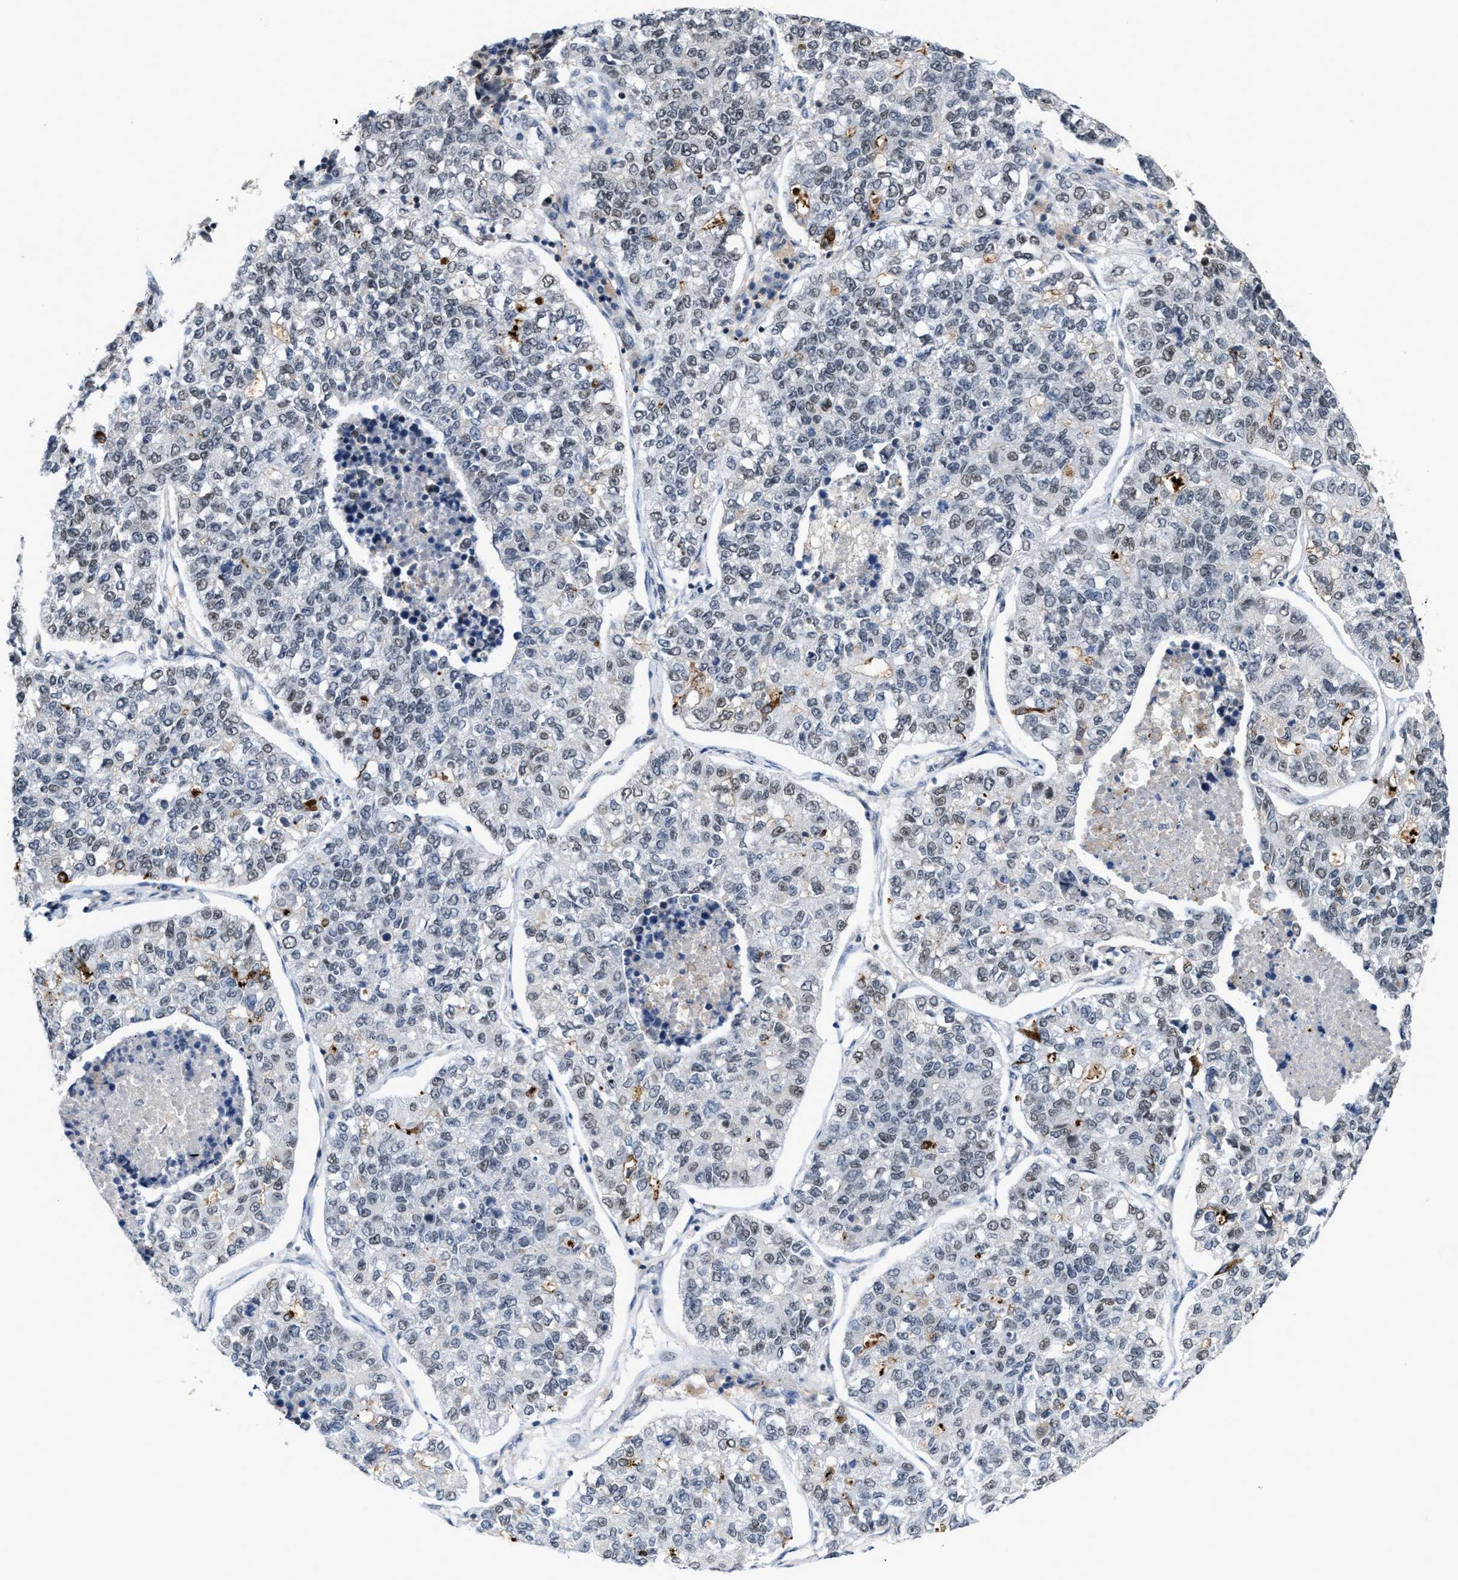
{"staining": {"intensity": "weak", "quantity": "<25%", "location": "nuclear"}, "tissue": "lung cancer", "cell_type": "Tumor cells", "image_type": "cancer", "snomed": [{"axis": "morphology", "description": "Adenocarcinoma, NOS"}, {"axis": "topography", "description": "Lung"}], "caption": "Human lung cancer (adenocarcinoma) stained for a protein using immunohistochemistry (IHC) exhibits no staining in tumor cells.", "gene": "FGD3", "patient": {"sex": "male", "age": 49}}